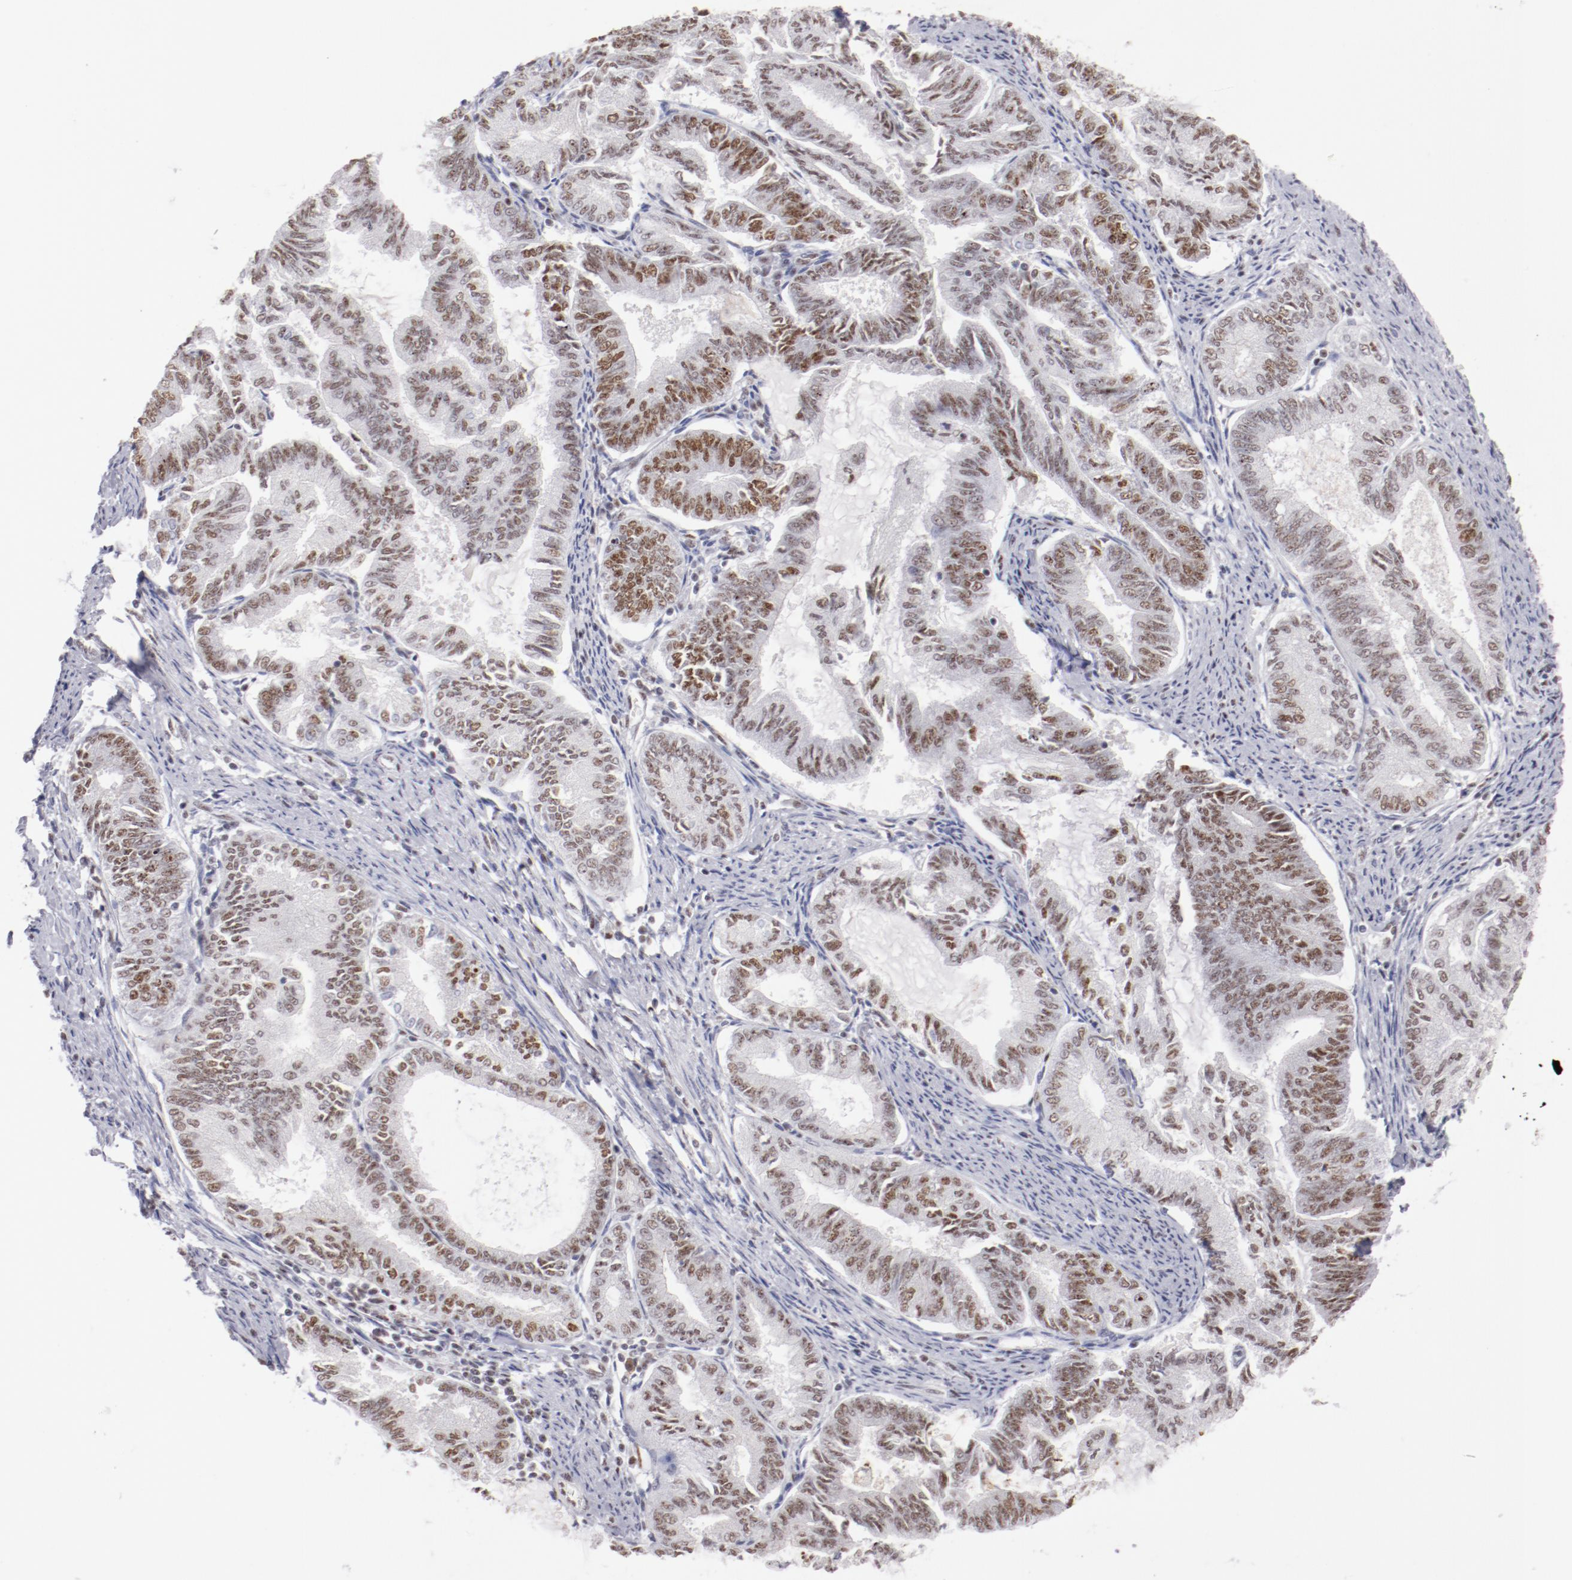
{"staining": {"intensity": "weak", "quantity": ">75%", "location": "nuclear"}, "tissue": "endometrial cancer", "cell_type": "Tumor cells", "image_type": "cancer", "snomed": [{"axis": "morphology", "description": "Adenocarcinoma, NOS"}, {"axis": "topography", "description": "Endometrium"}], "caption": "A high-resolution image shows immunohistochemistry (IHC) staining of endometrial cancer (adenocarcinoma), which exhibits weak nuclear staining in approximately >75% of tumor cells.", "gene": "TFAP4", "patient": {"sex": "female", "age": 86}}